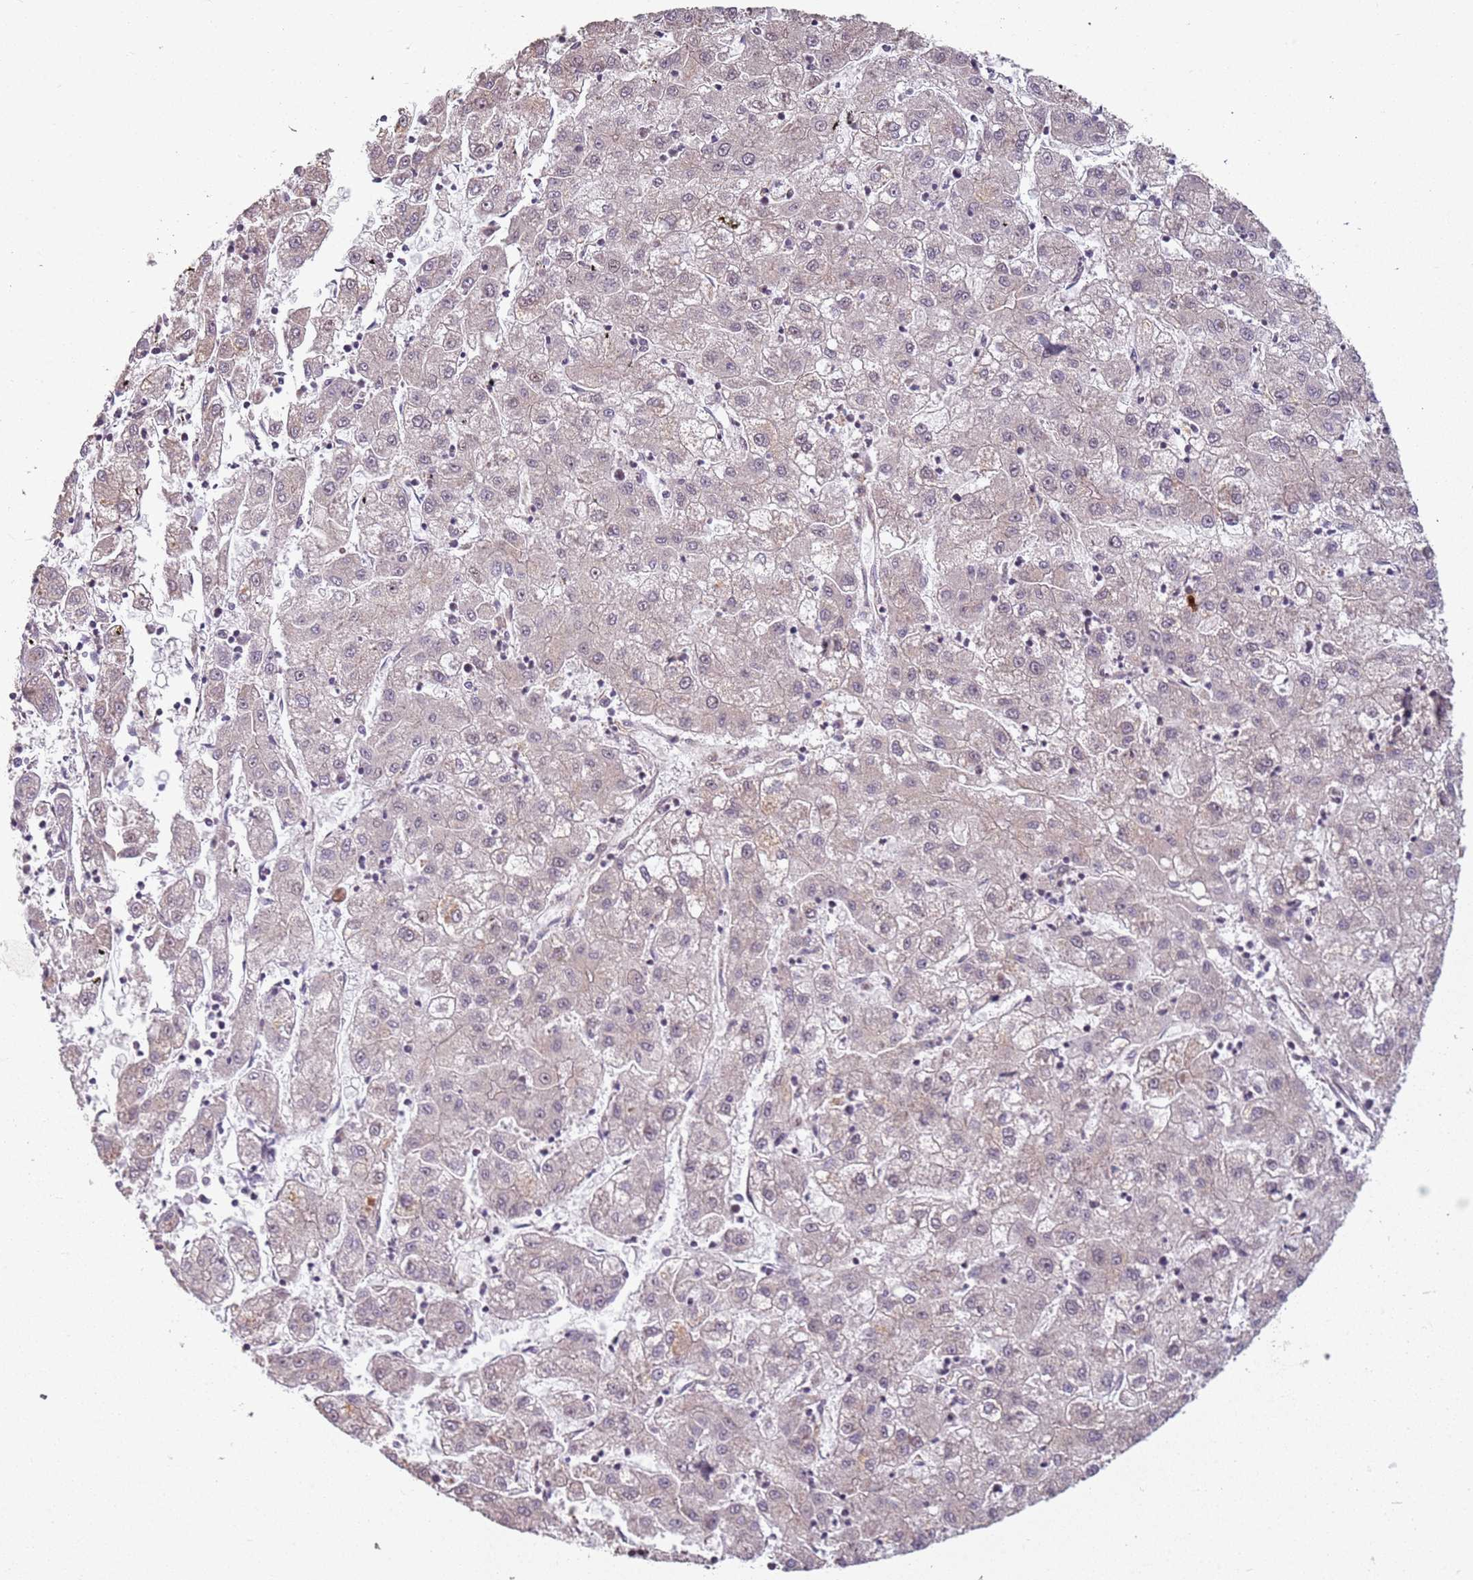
{"staining": {"intensity": "negative", "quantity": "none", "location": "none"}, "tissue": "liver cancer", "cell_type": "Tumor cells", "image_type": "cancer", "snomed": [{"axis": "morphology", "description": "Carcinoma, Hepatocellular, NOS"}, {"axis": "topography", "description": "Liver"}], "caption": "DAB immunohistochemical staining of human liver cancer (hepatocellular carcinoma) displays no significant expression in tumor cells.", "gene": "CHURC1", "patient": {"sex": "male", "age": 72}}